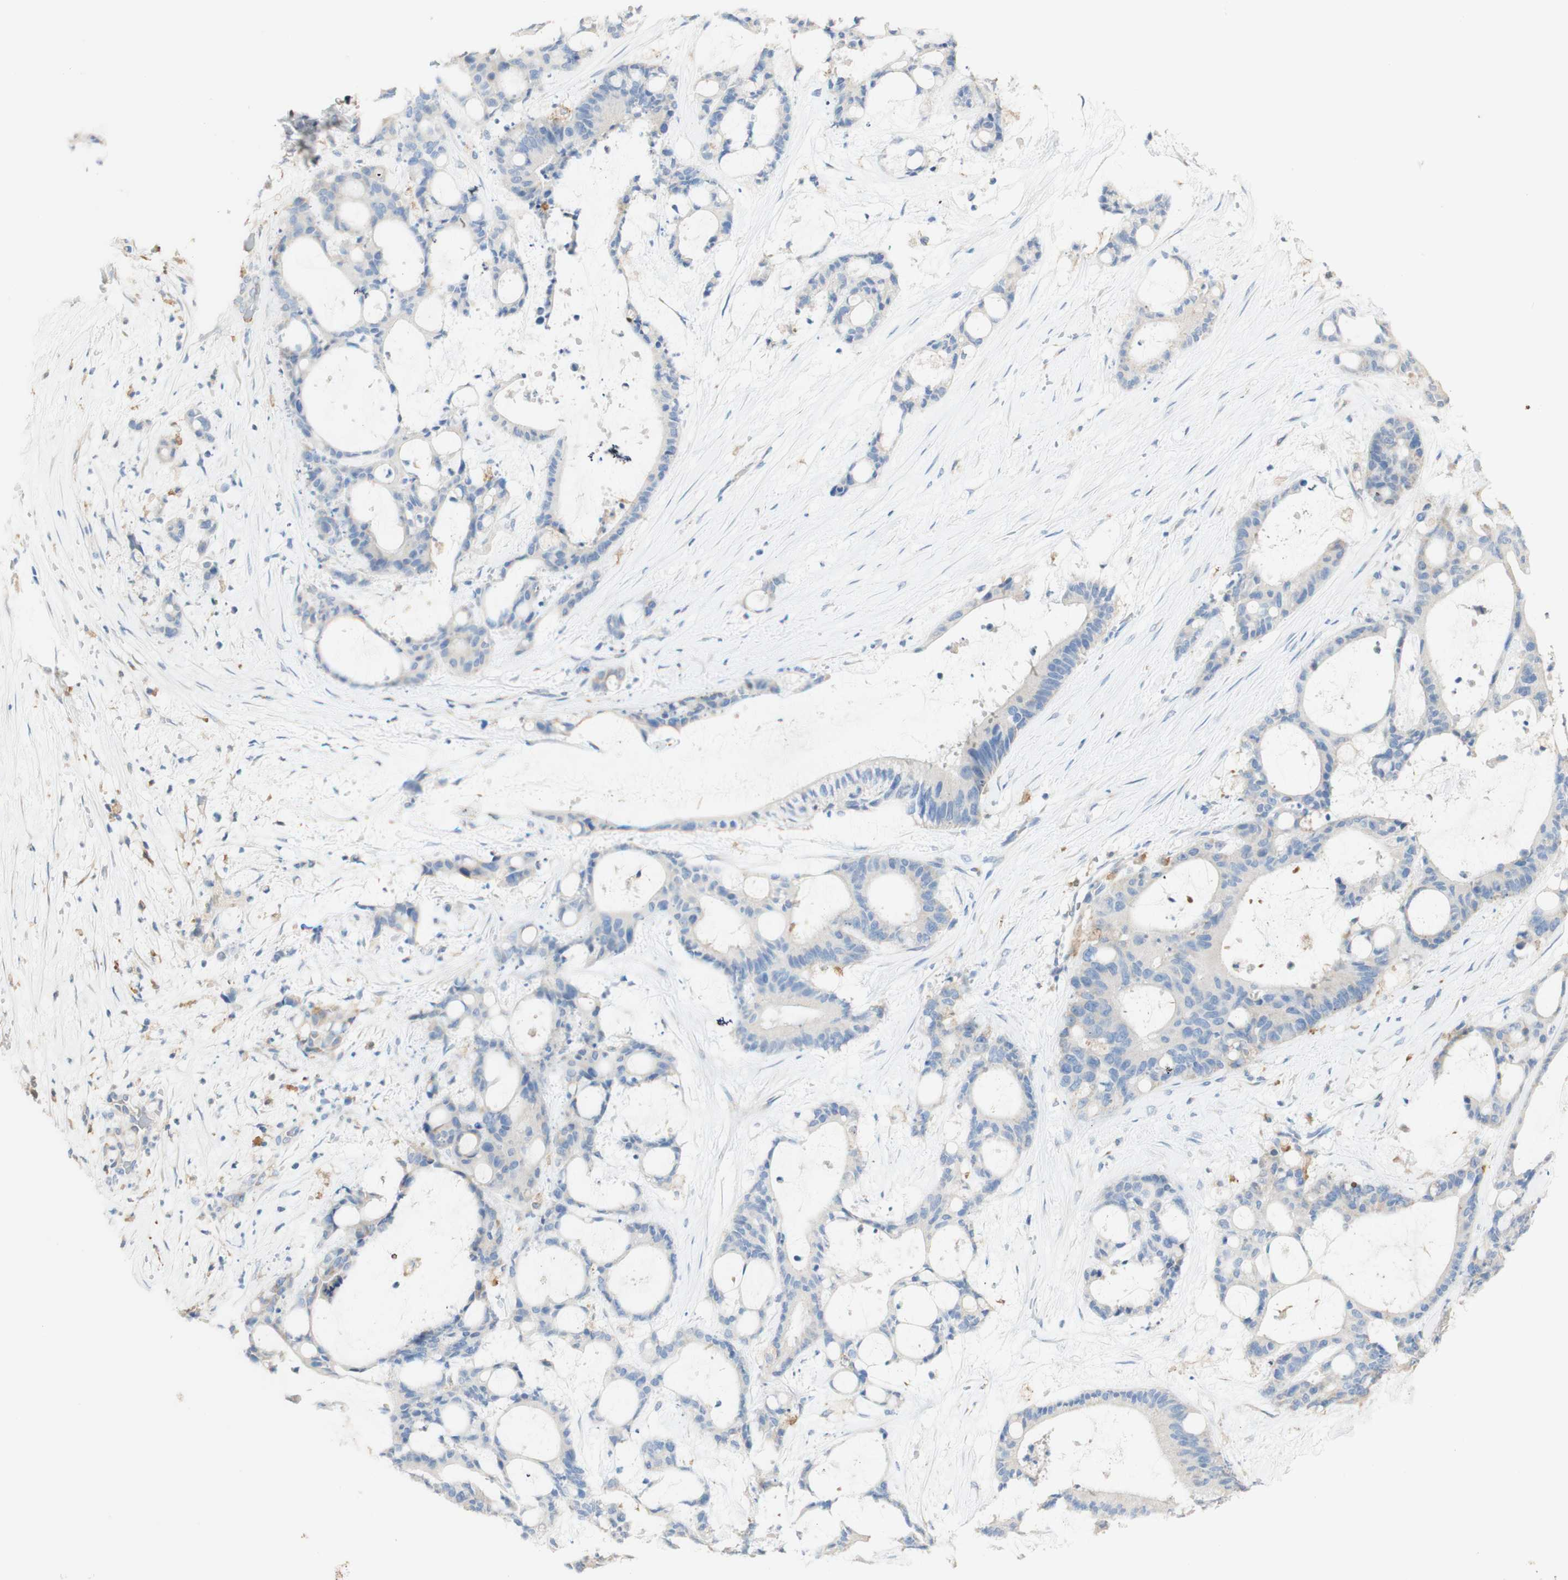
{"staining": {"intensity": "weak", "quantity": "<25%", "location": "cytoplasmic/membranous"}, "tissue": "liver cancer", "cell_type": "Tumor cells", "image_type": "cancer", "snomed": [{"axis": "morphology", "description": "Cholangiocarcinoma"}, {"axis": "topography", "description": "Liver"}], "caption": "Tumor cells are negative for protein expression in human liver cancer. The staining was performed using DAB (3,3'-diaminobenzidine) to visualize the protein expression in brown, while the nuclei were stained in blue with hematoxylin (Magnification: 20x).", "gene": "FCGRT", "patient": {"sex": "female", "age": 73}}